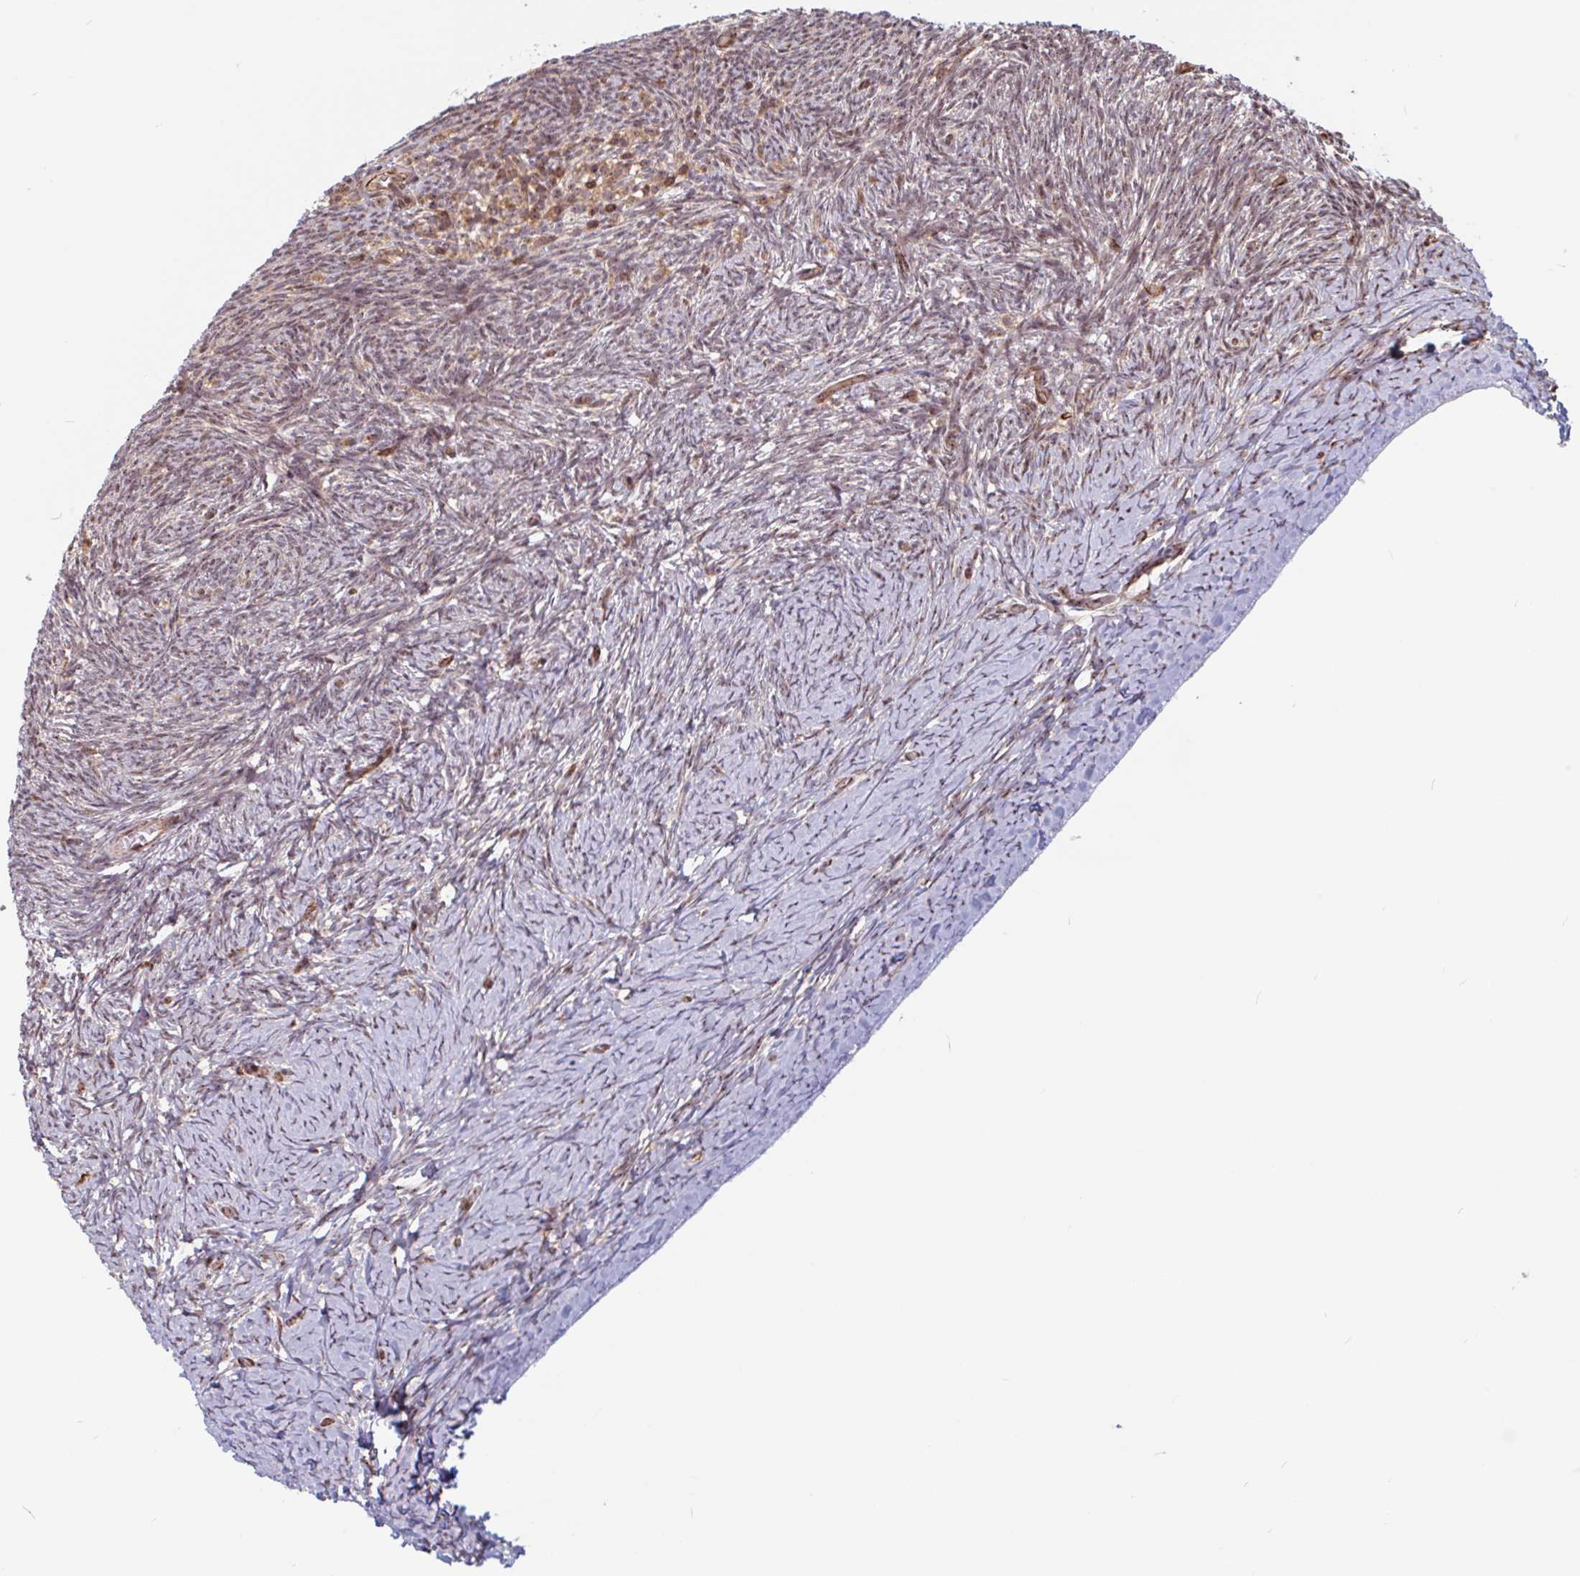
{"staining": {"intensity": "moderate", "quantity": "25%-75%", "location": "nuclear"}, "tissue": "ovary", "cell_type": "Ovarian stroma cells", "image_type": "normal", "snomed": [{"axis": "morphology", "description": "Normal tissue, NOS"}, {"axis": "topography", "description": "Ovary"}], "caption": "Immunohistochemical staining of unremarkable ovary displays moderate nuclear protein expression in approximately 25%-75% of ovarian stroma cells. The protein of interest is stained brown, and the nuclei are stained in blue (DAB IHC with brightfield microscopy, high magnification).", "gene": "ZNF689", "patient": {"sex": "female", "age": 39}}